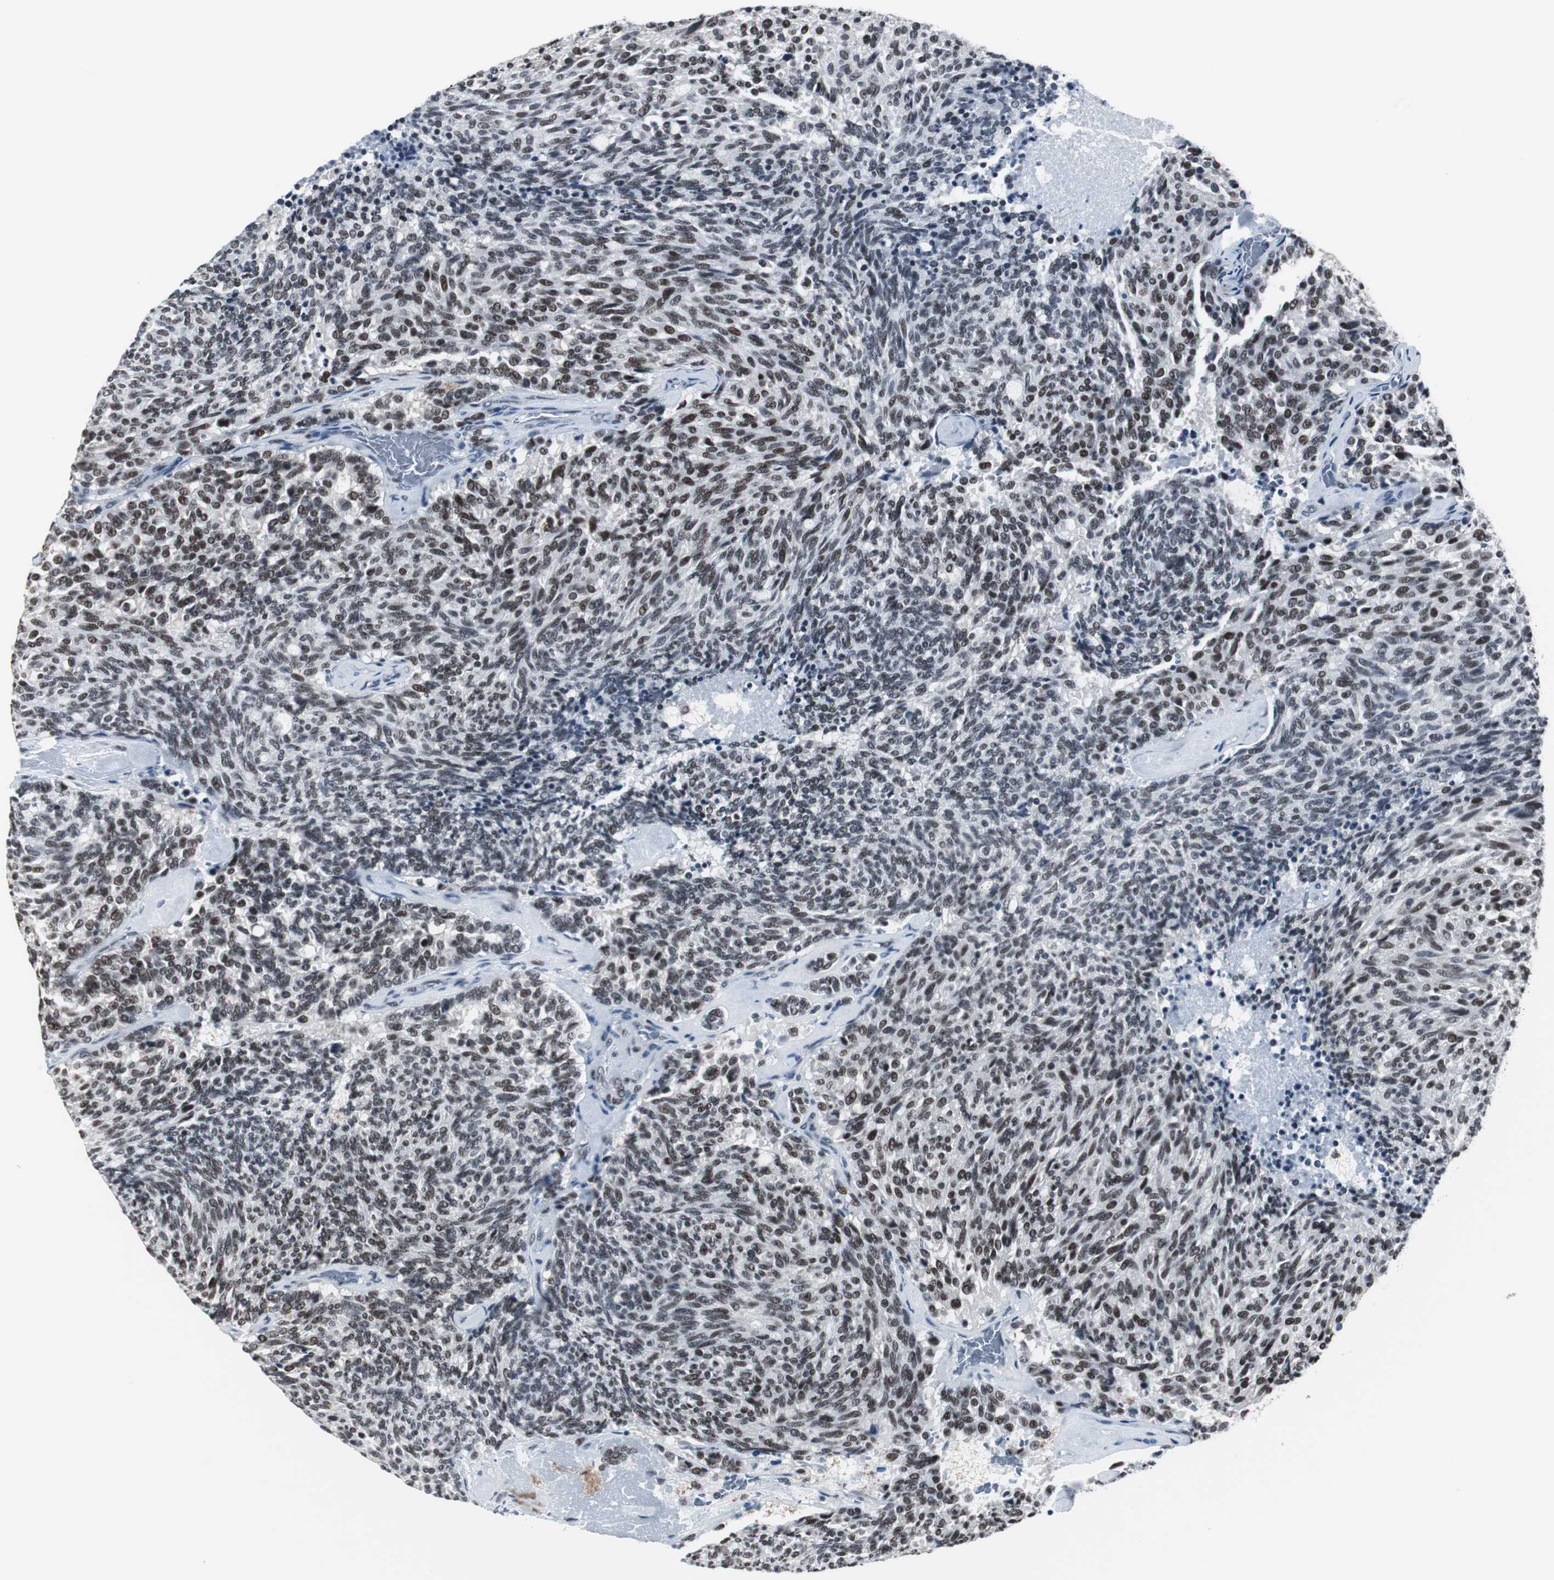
{"staining": {"intensity": "moderate", "quantity": ">75%", "location": "nuclear"}, "tissue": "carcinoid", "cell_type": "Tumor cells", "image_type": "cancer", "snomed": [{"axis": "morphology", "description": "Carcinoid, malignant, NOS"}, {"axis": "topography", "description": "Pancreas"}], "caption": "Protein analysis of malignant carcinoid tissue shows moderate nuclear staining in about >75% of tumor cells.", "gene": "RAD9A", "patient": {"sex": "female", "age": 54}}